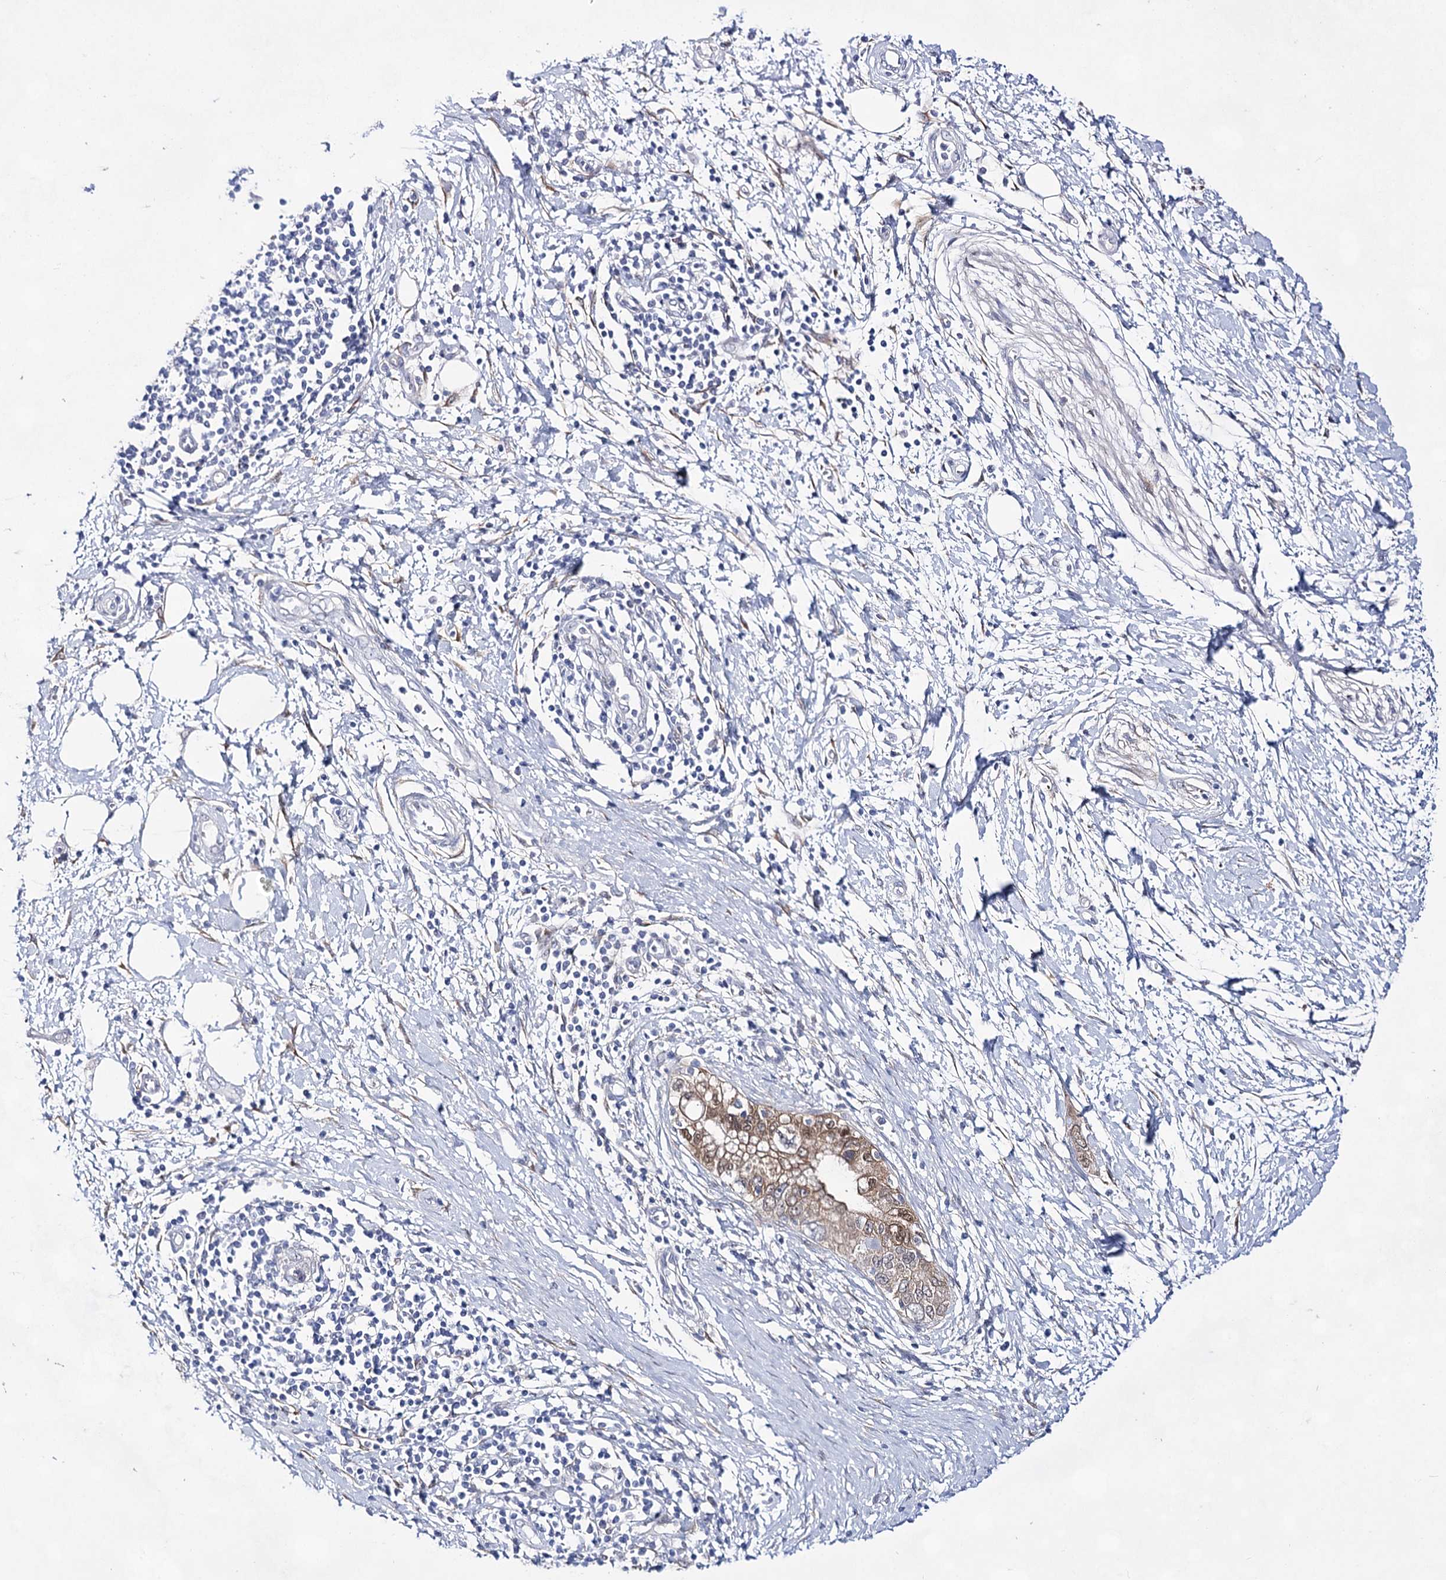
{"staining": {"intensity": "strong", "quantity": ">75%", "location": "cytoplasmic/membranous,nuclear"}, "tissue": "pancreatic cancer", "cell_type": "Tumor cells", "image_type": "cancer", "snomed": [{"axis": "morphology", "description": "Normal tissue, NOS"}, {"axis": "morphology", "description": "Adenocarcinoma, NOS"}, {"axis": "topography", "description": "Pancreas"}, {"axis": "topography", "description": "Peripheral nerve tissue"}], "caption": "Pancreatic adenocarcinoma tissue reveals strong cytoplasmic/membranous and nuclear expression in about >75% of tumor cells, visualized by immunohistochemistry.", "gene": "UGDH", "patient": {"sex": "male", "age": 59}}